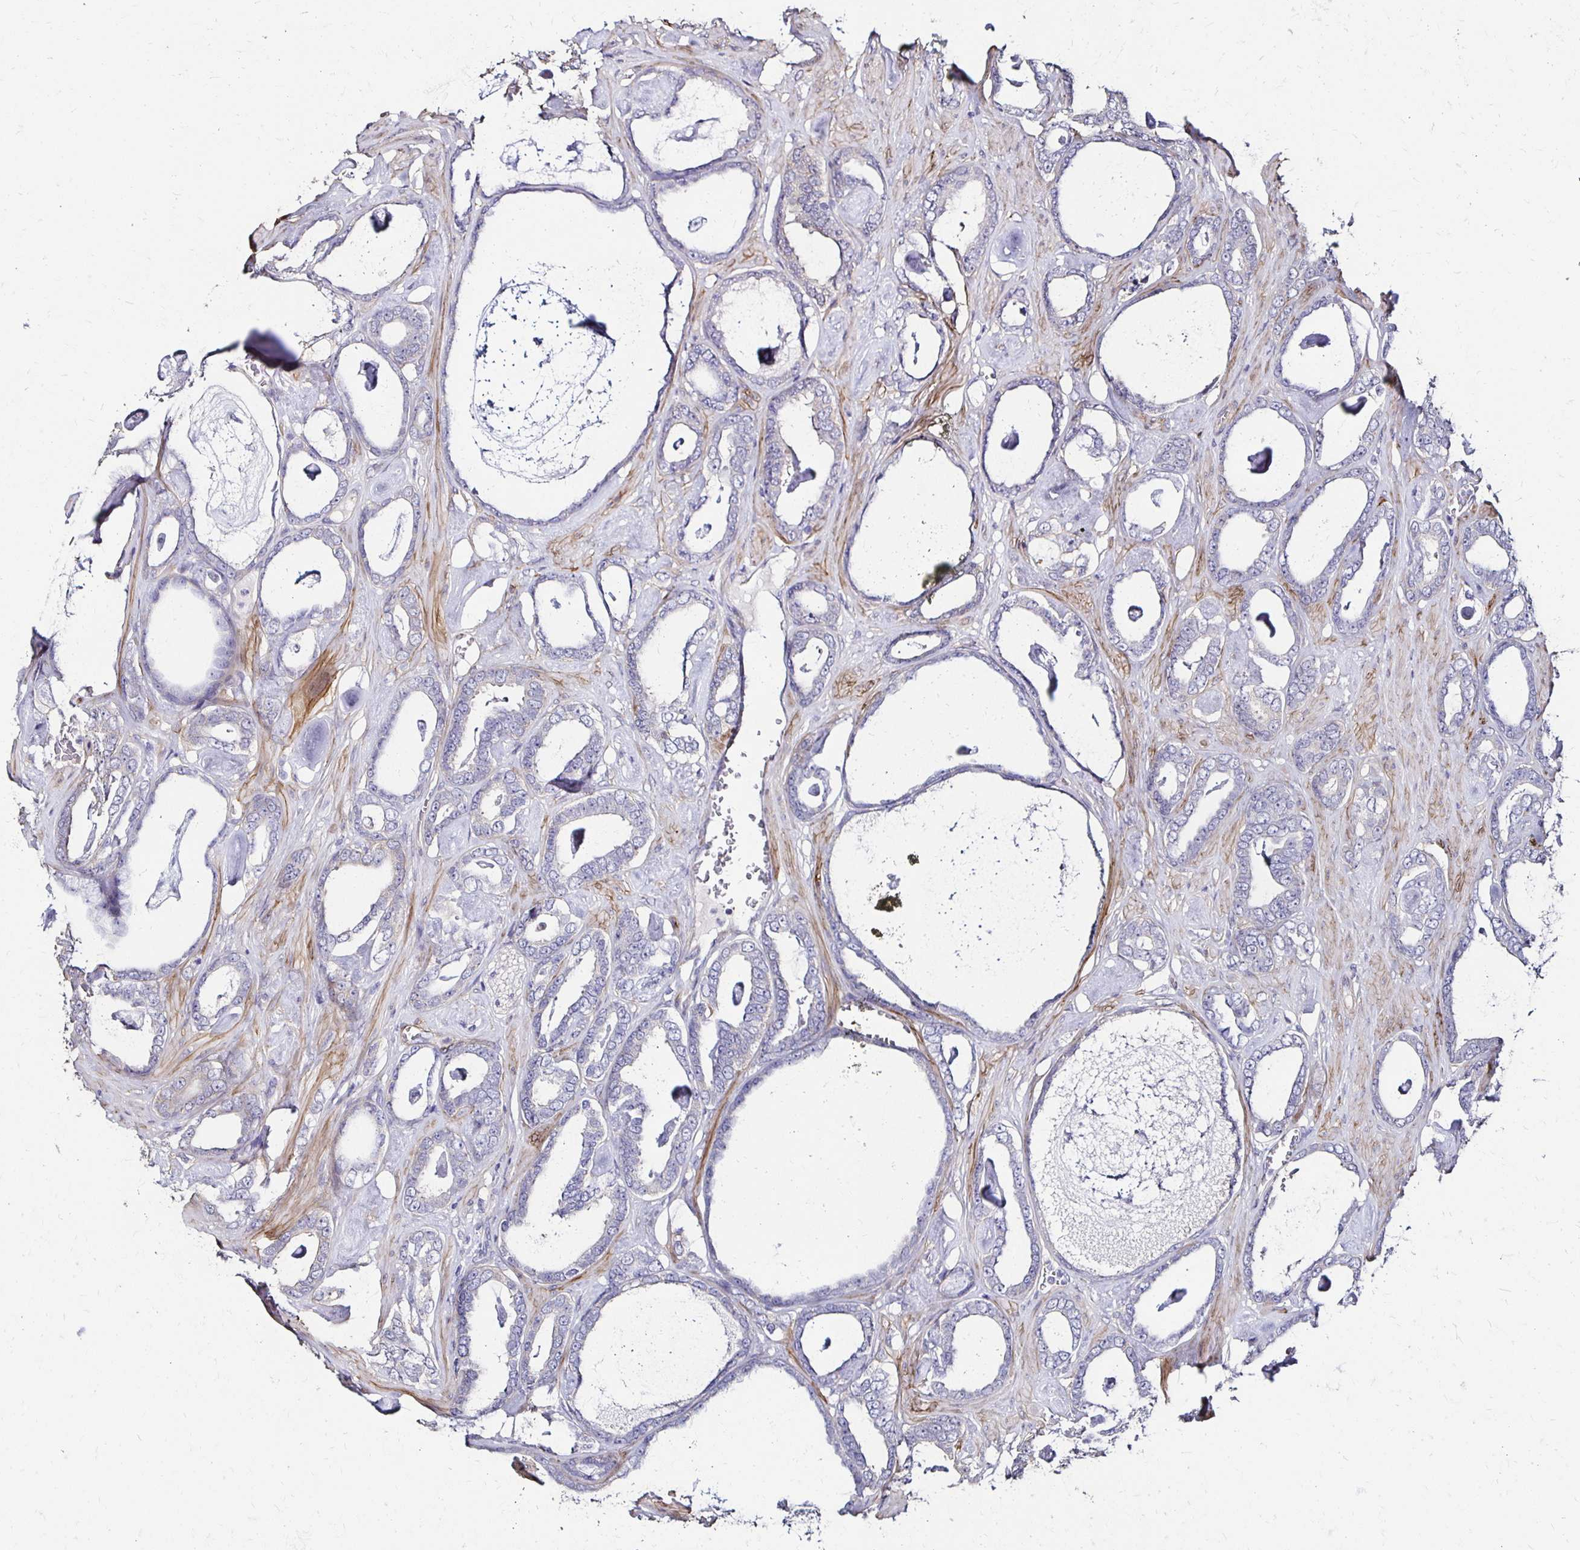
{"staining": {"intensity": "negative", "quantity": "none", "location": "none"}, "tissue": "prostate cancer", "cell_type": "Tumor cells", "image_type": "cancer", "snomed": [{"axis": "morphology", "description": "Adenocarcinoma, High grade"}, {"axis": "topography", "description": "Prostate"}], "caption": "Immunohistochemistry (IHC) of prostate cancer (high-grade adenocarcinoma) reveals no staining in tumor cells. (Brightfield microscopy of DAB IHC at high magnification).", "gene": "ITGB1", "patient": {"sex": "male", "age": 63}}